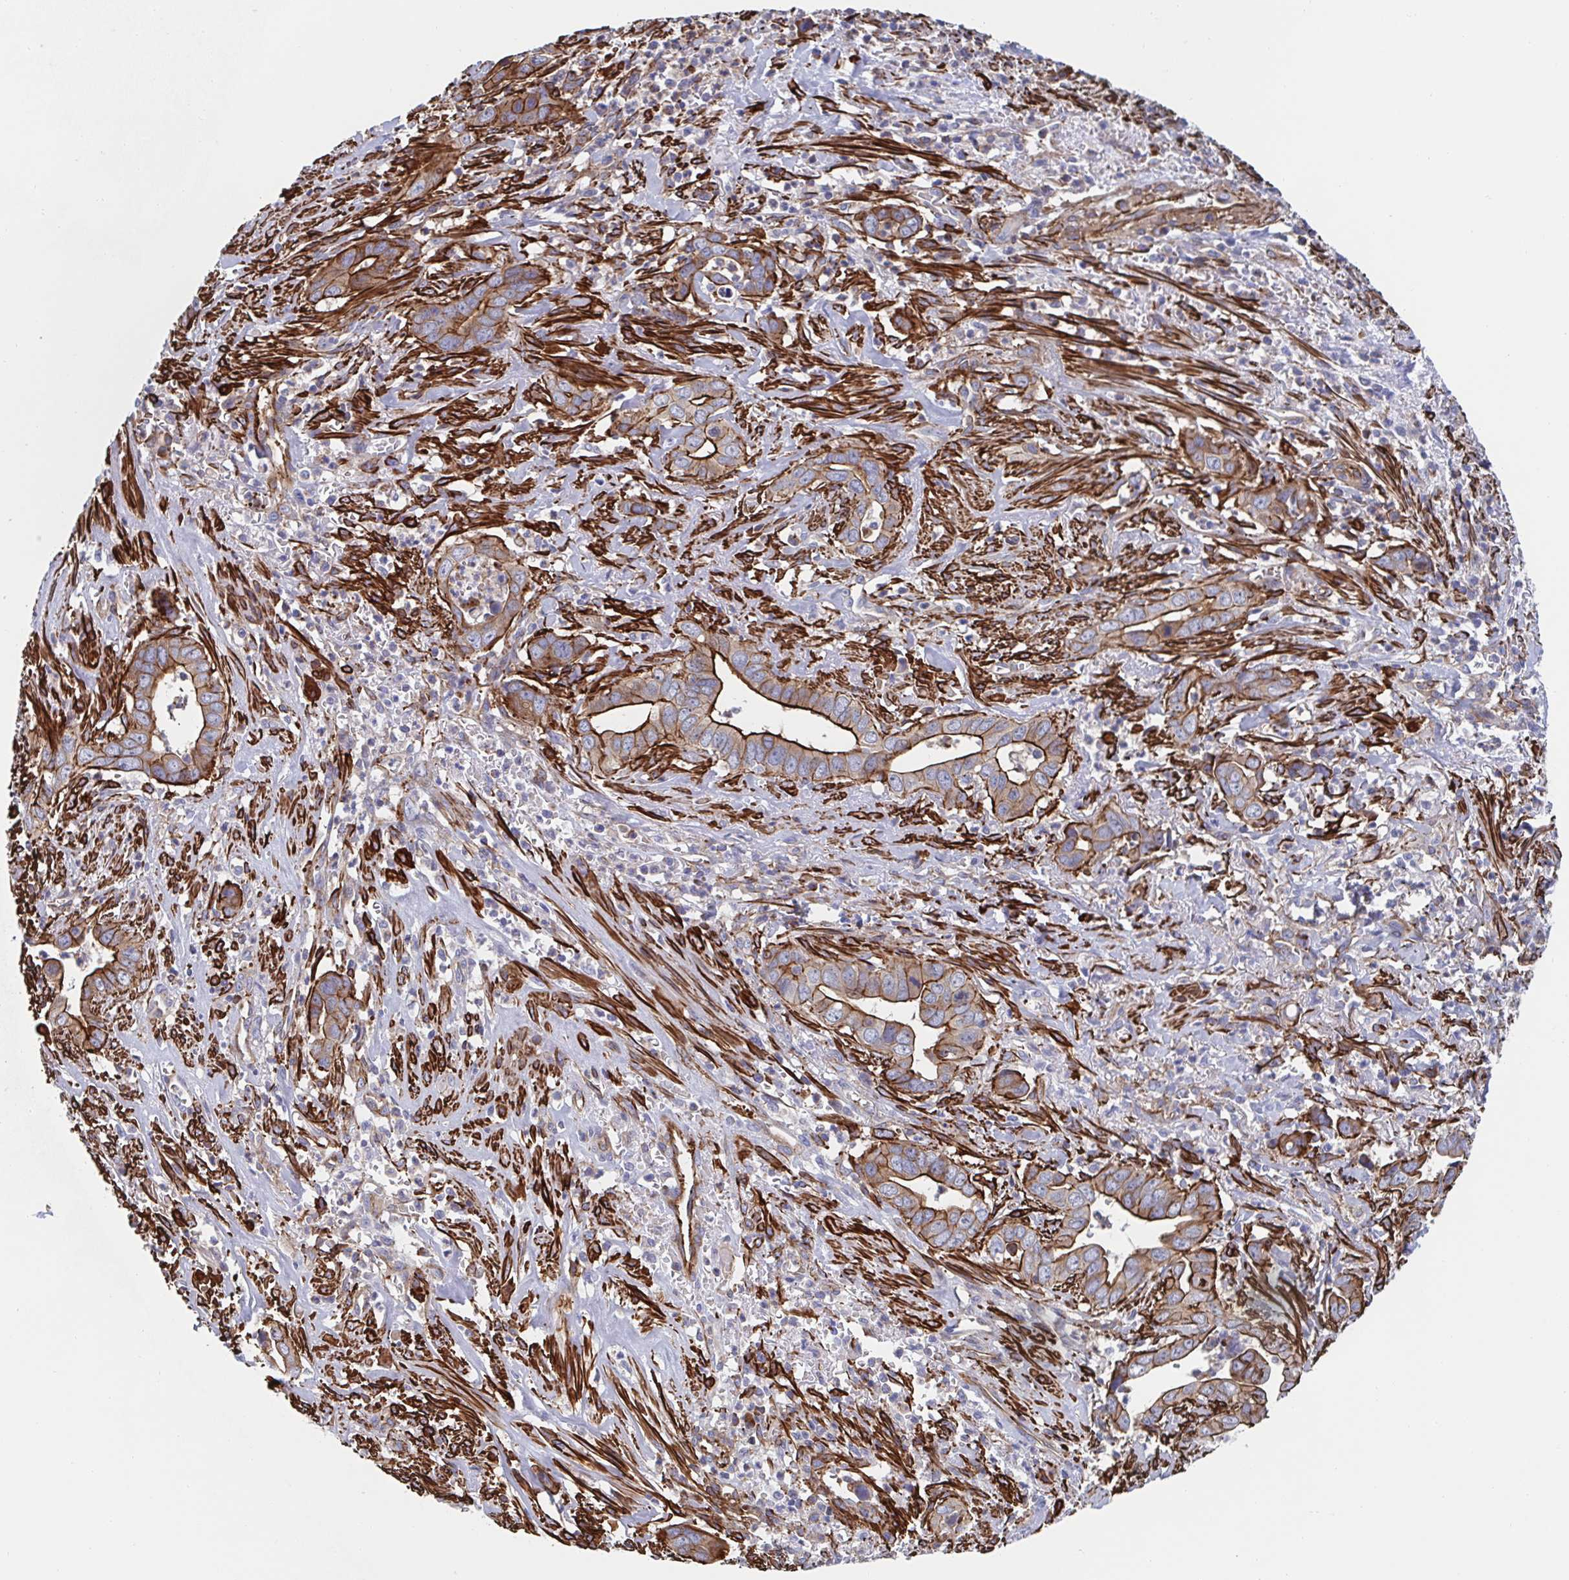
{"staining": {"intensity": "moderate", "quantity": "25%-75%", "location": "cytoplasmic/membranous"}, "tissue": "liver cancer", "cell_type": "Tumor cells", "image_type": "cancer", "snomed": [{"axis": "morphology", "description": "Cholangiocarcinoma"}, {"axis": "topography", "description": "Liver"}], "caption": "A brown stain highlights moderate cytoplasmic/membranous positivity of a protein in liver cholangiocarcinoma tumor cells. The staining is performed using DAB (3,3'-diaminobenzidine) brown chromogen to label protein expression. The nuclei are counter-stained blue using hematoxylin.", "gene": "KLC3", "patient": {"sex": "female", "age": 79}}